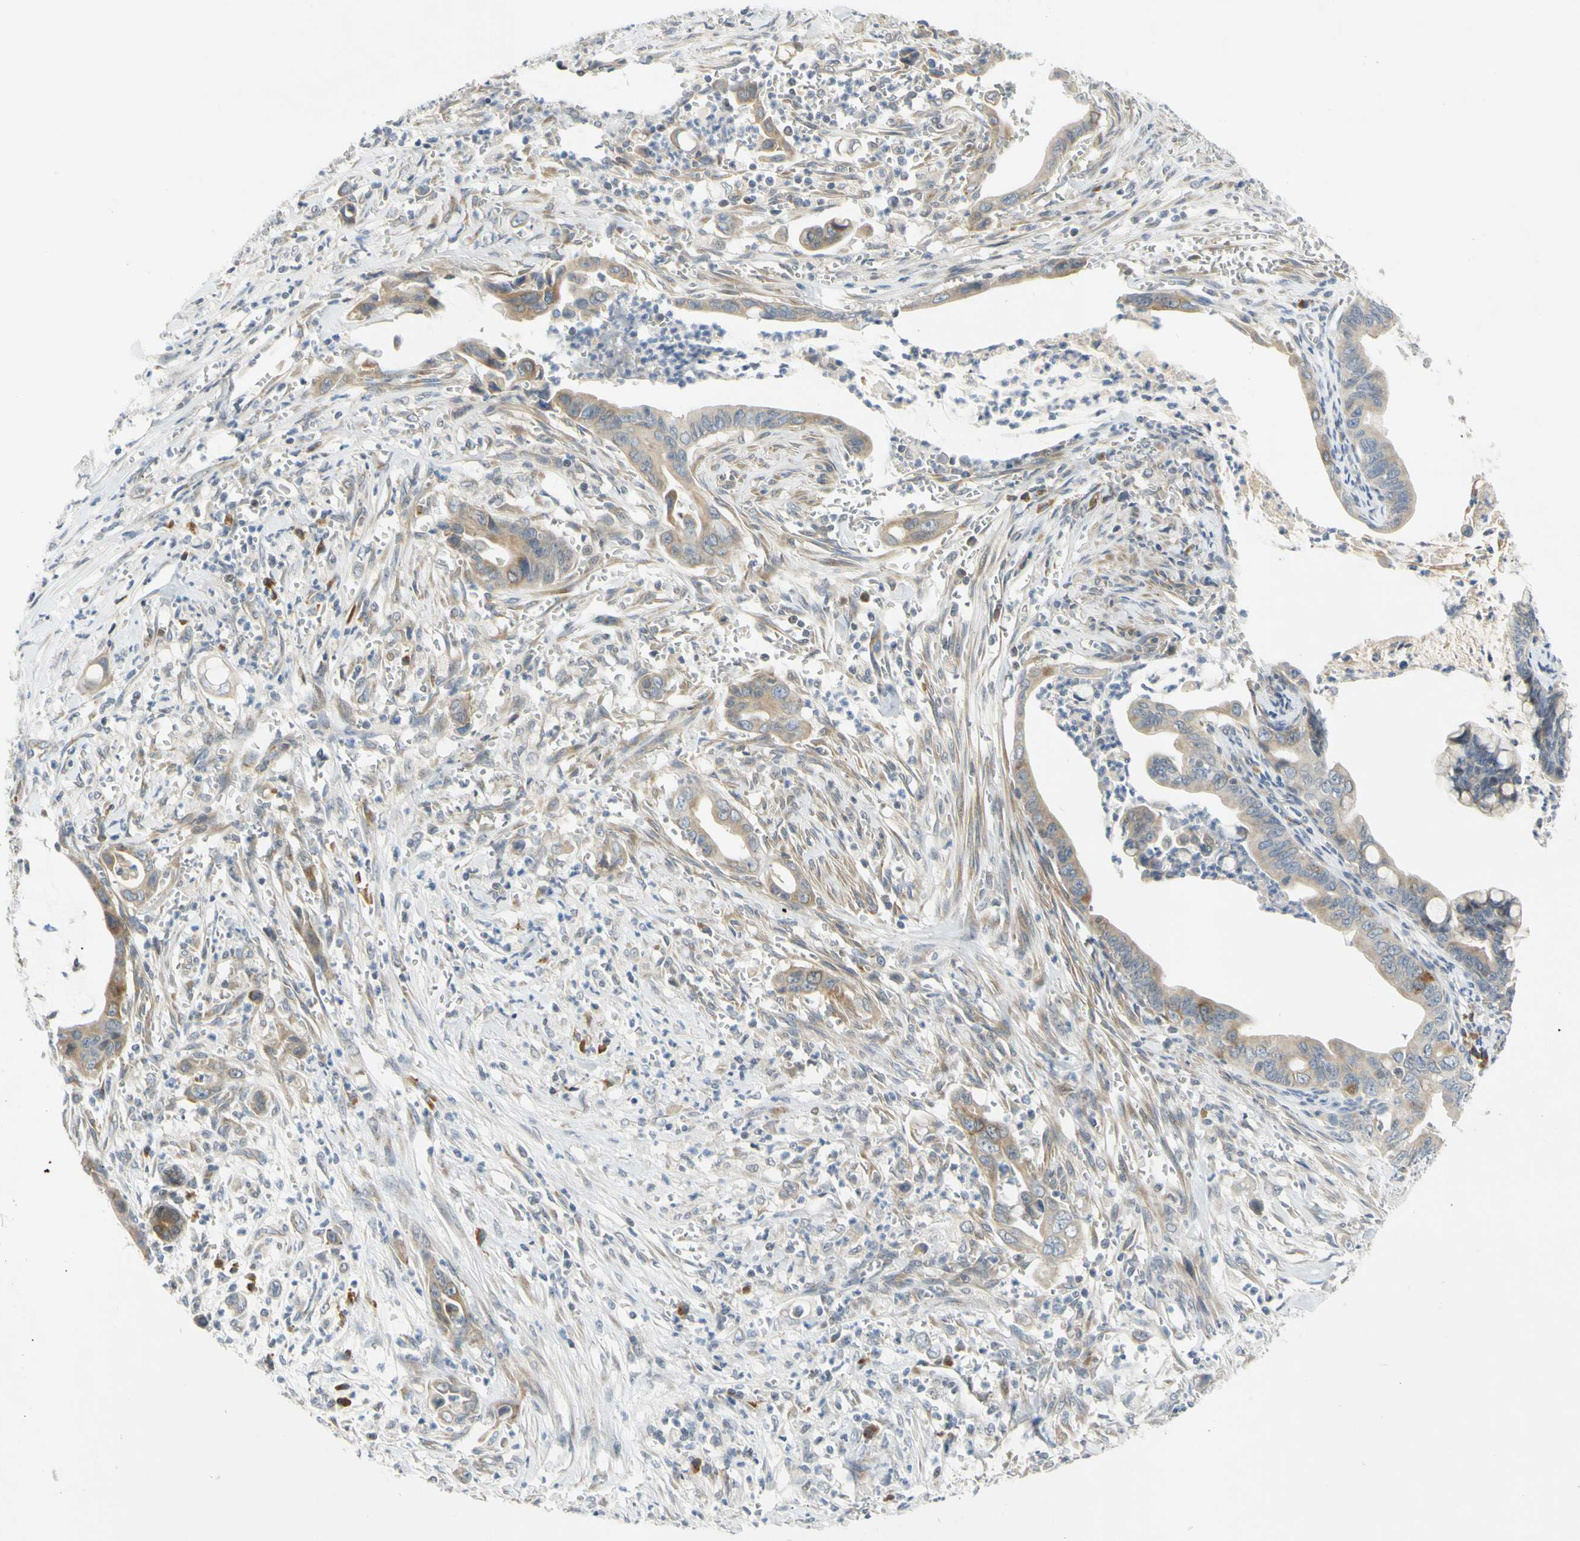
{"staining": {"intensity": "moderate", "quantity": ">75%", "location": "cytoplasmic/membranous"}, "tissue": "pancreatic cancer", "cell_type": "Tumor cells", "image_type": "cancer", "snomed": [{"axis": "morphology", "description": "Adenocarcinoma, NOS"}, {"axis": "topography", "description": "Pancreas"}], "caption": "A histopathology image of adenocarcinoma (pancreatic) stained for a protein demonstrates moderate cytoplasmic/membranous brown staining in tumor cells.", "gene": "CCNB2", "patient": {"sex": "male", "age": 59}}